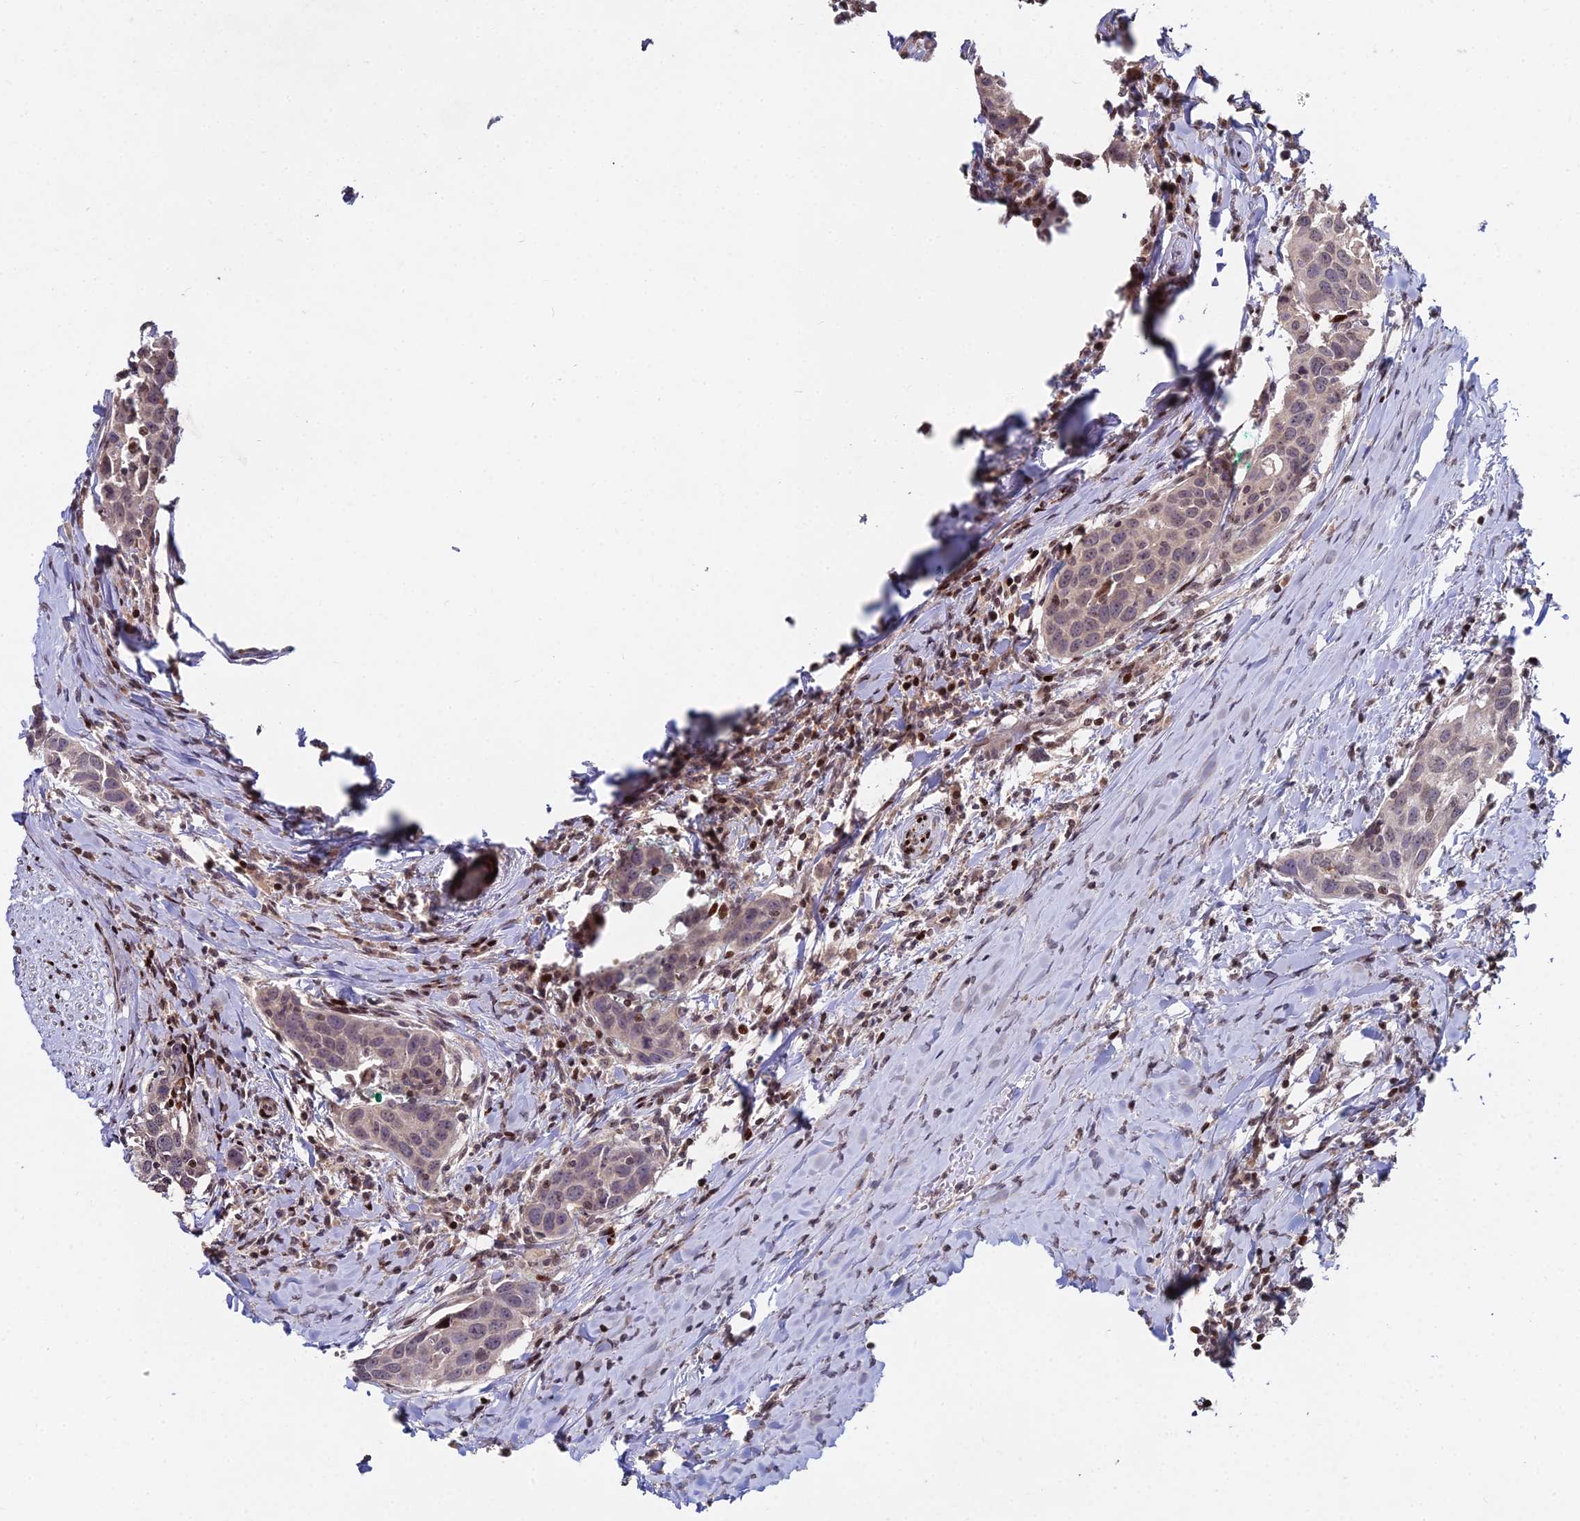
{"staining": {"intensity": "weak", "quantity": "25%-75%", "location": "cytoplasmic/membranous,nuclear"}, "tissue": "head and neck cancer", "cell_type": "Tumor cells", "image_type": "cancer", "snomed": [{"axis": "morphology", "description": "Squamous cell carcinoma, NOS"}, {"axis": "topography", "description": "Oral tissue"}, {"axis": "topography", "description": "Head-Neck"}], "caption": "This is an image of immunohistochemistry staining of squamous cell carcinoma (head and neck), which shows weak staining in the cytoplasmic/membranous and nuclear of tumor cells.", "gene": "RBMS2", "patient": {"sex": "female", "age": 50}}